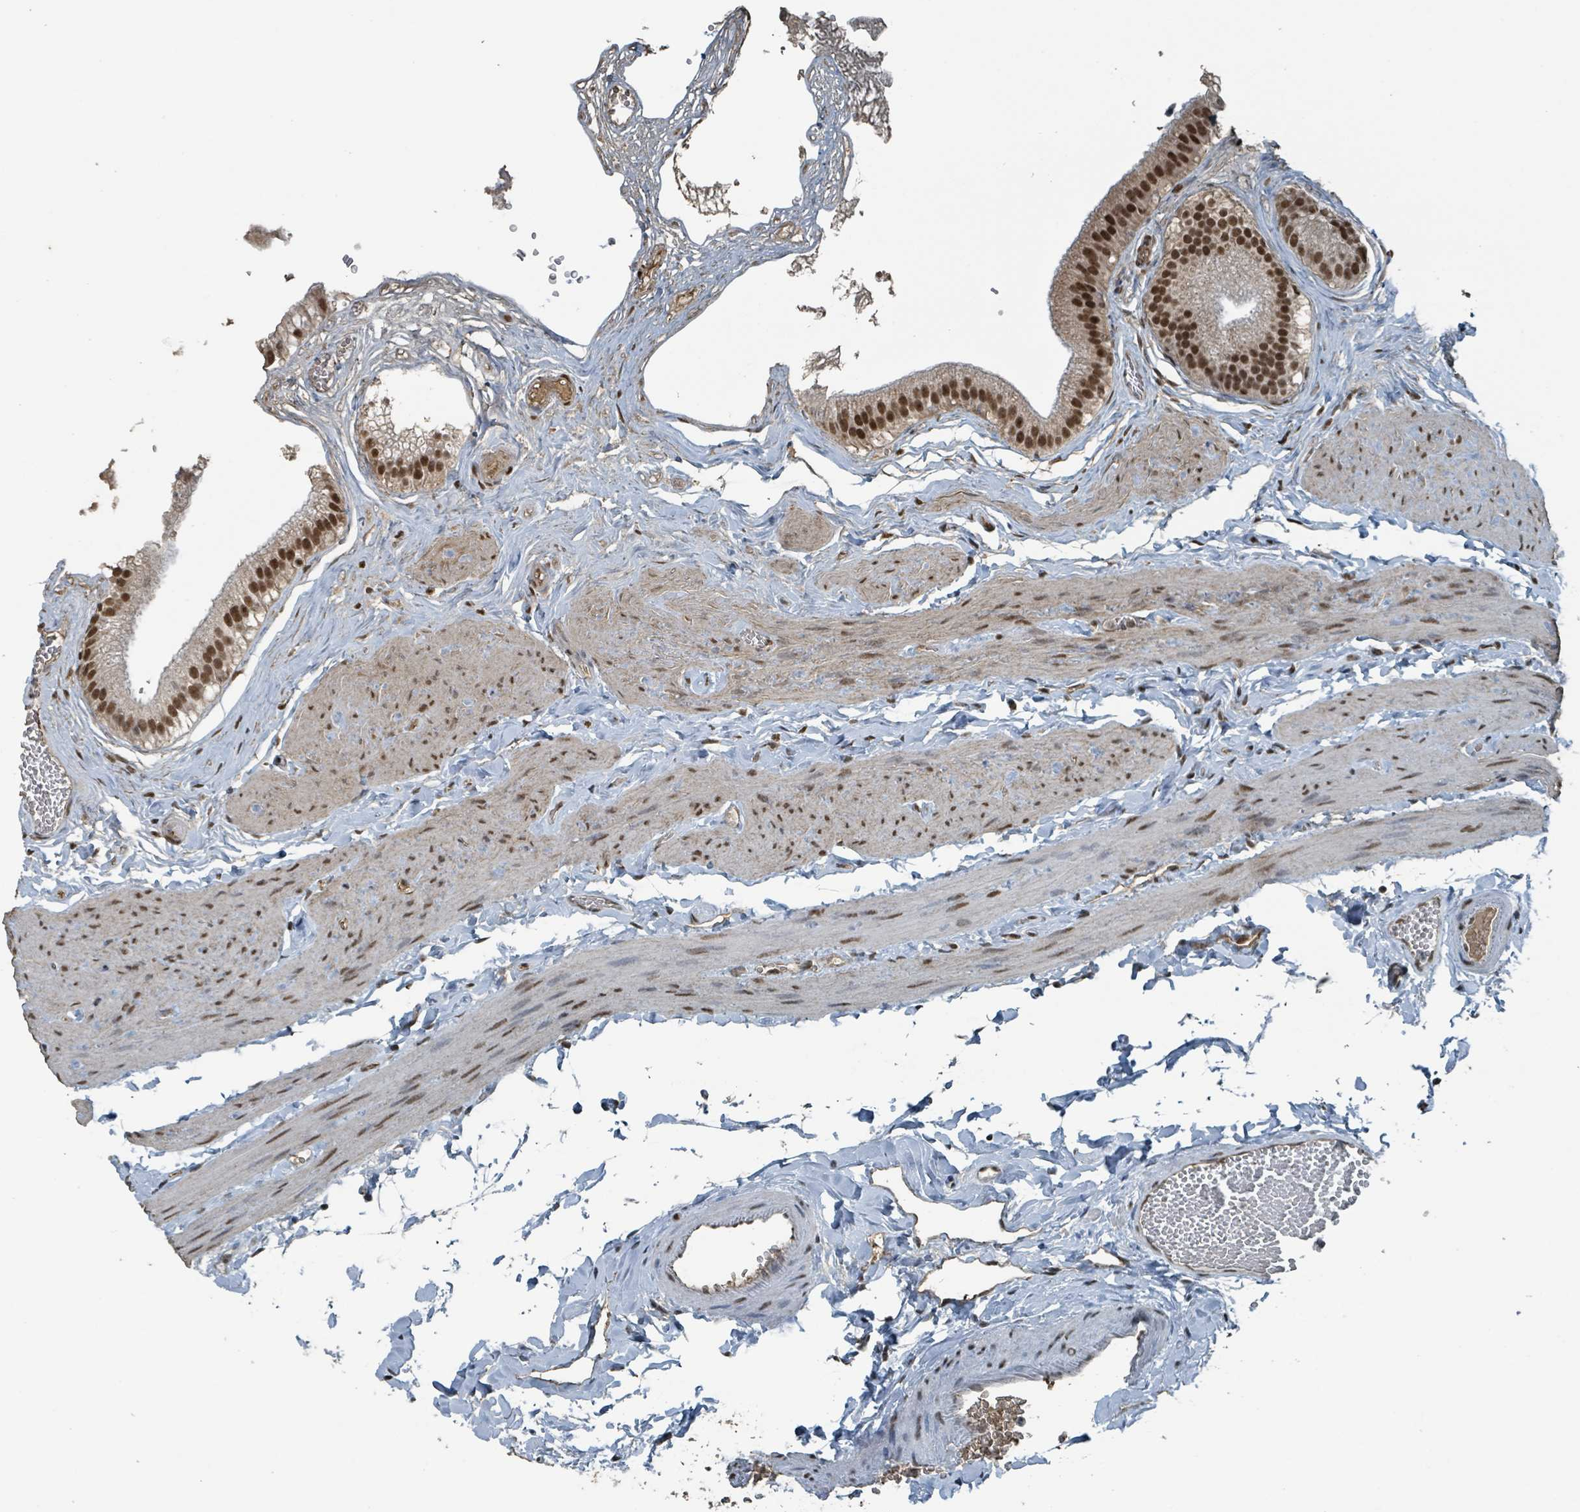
{"staining": {"intensity": "strong", "quantity": ">75%", "location": "nuclear"}, "tissue": "gallbladder", "cell_type": "Glandular cells", "image_type": "normal", "snomed": [{"axis": "morphology", "description": "Normal tissue, NOS"}, {"axis": "topography", "description": "Gallbladder"}], "caption": "Gallbladder was stained to show a protein in brown. There is high levels of strong nuclear staining in about >75% of glandular cells. (DAB IHC, brown staining for protein, blue staining for nuclei).", "gene": "PHIP", "patient": {"sex": "female", "age": 54}}